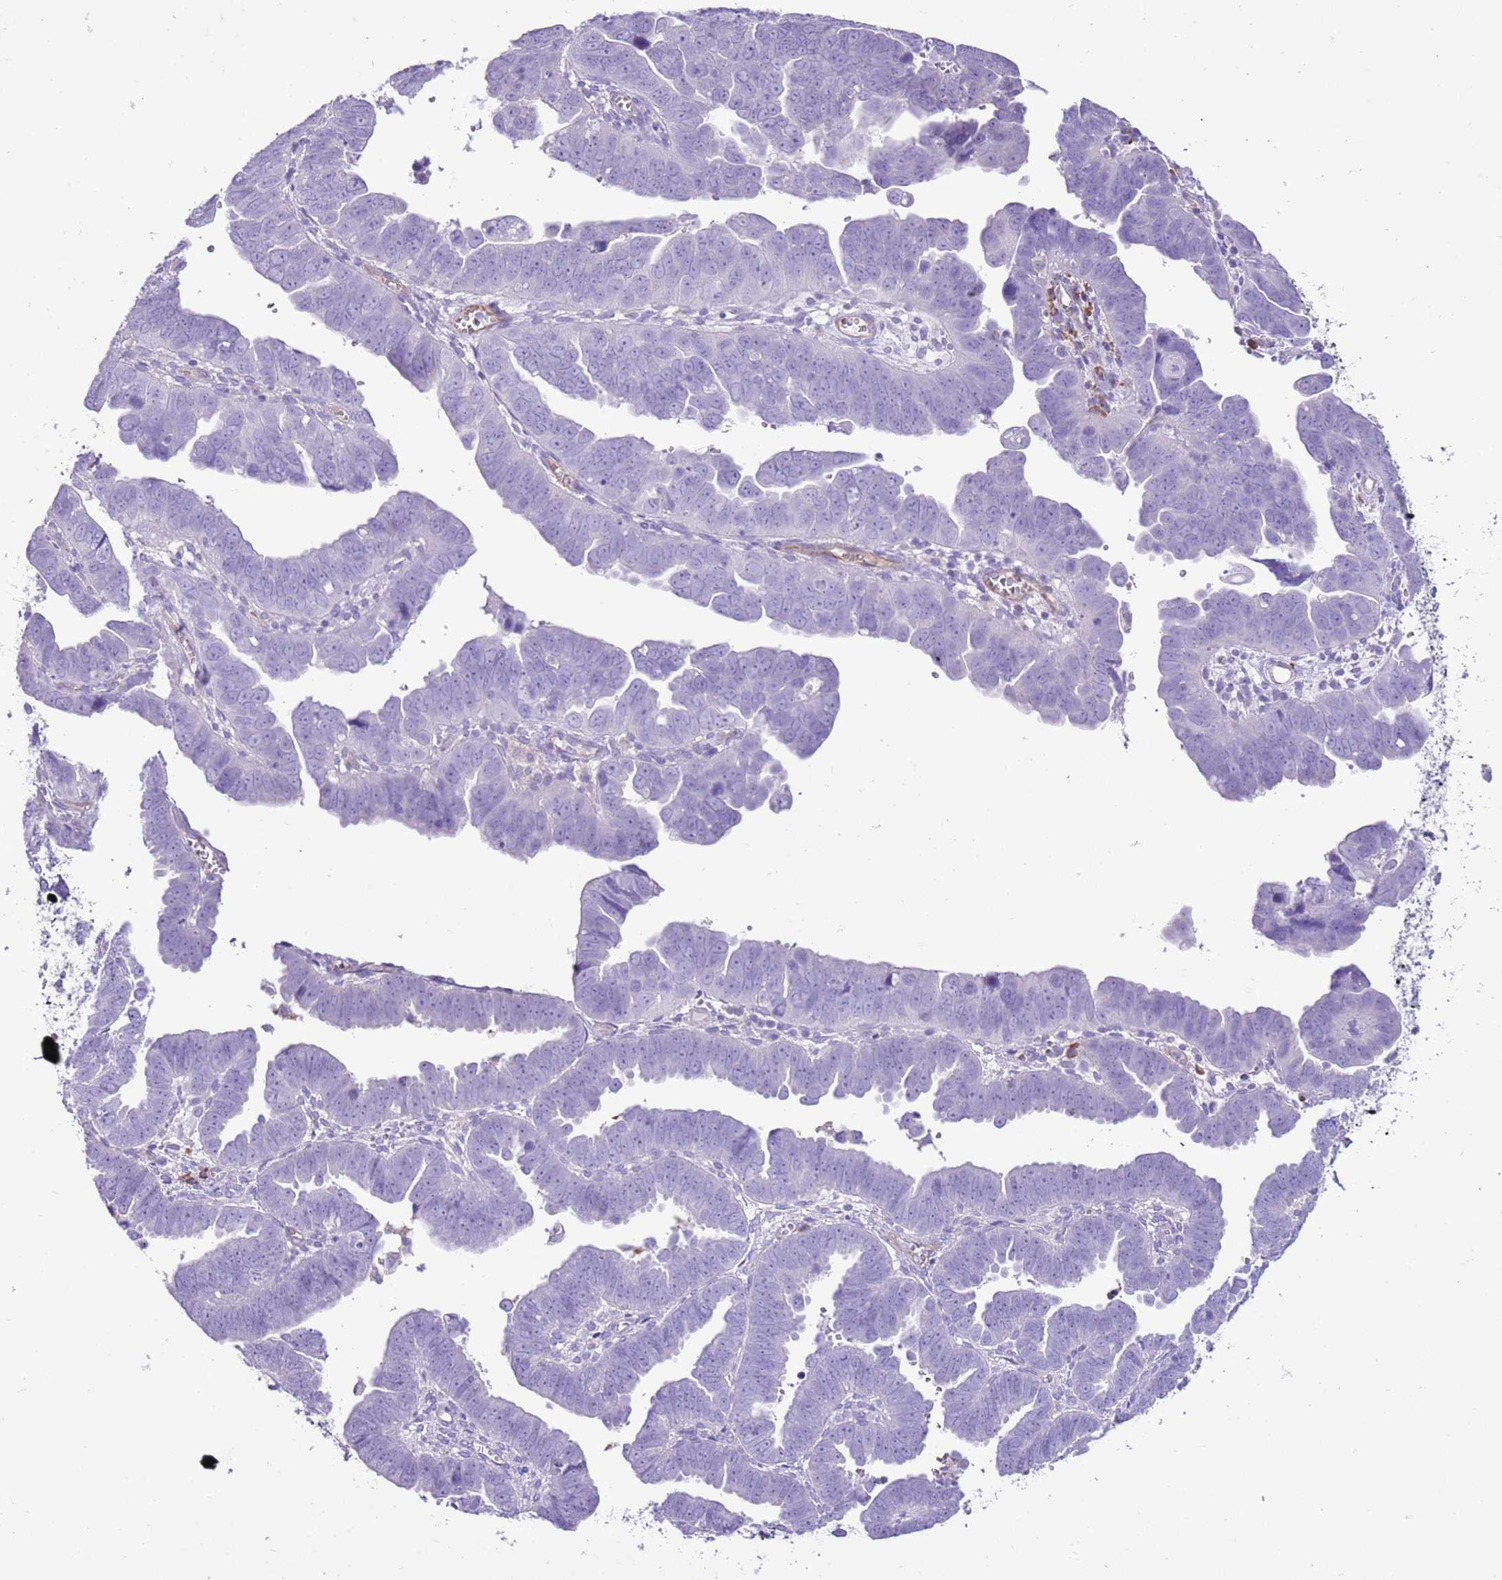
{"staining": {"intensity": "negative", "quantity": "none", "location": "none"}, "tissue": "endometrial cancer", "cell_type": "Tumor cells", "image_type": "cancer", "snomed": [{"axis": "morphology", "description": "Adenocarcinoma, NOS"}, {"axis": "topography", "description": "Endometrium"}], "caption": "This is an immunohistochemistry photomicrograph of human endometrial cancer (adenocarcinoma). There is no expression in tumor cells.", "gene": "AAR2", "patient": {"sex": "female", "age": 75}}